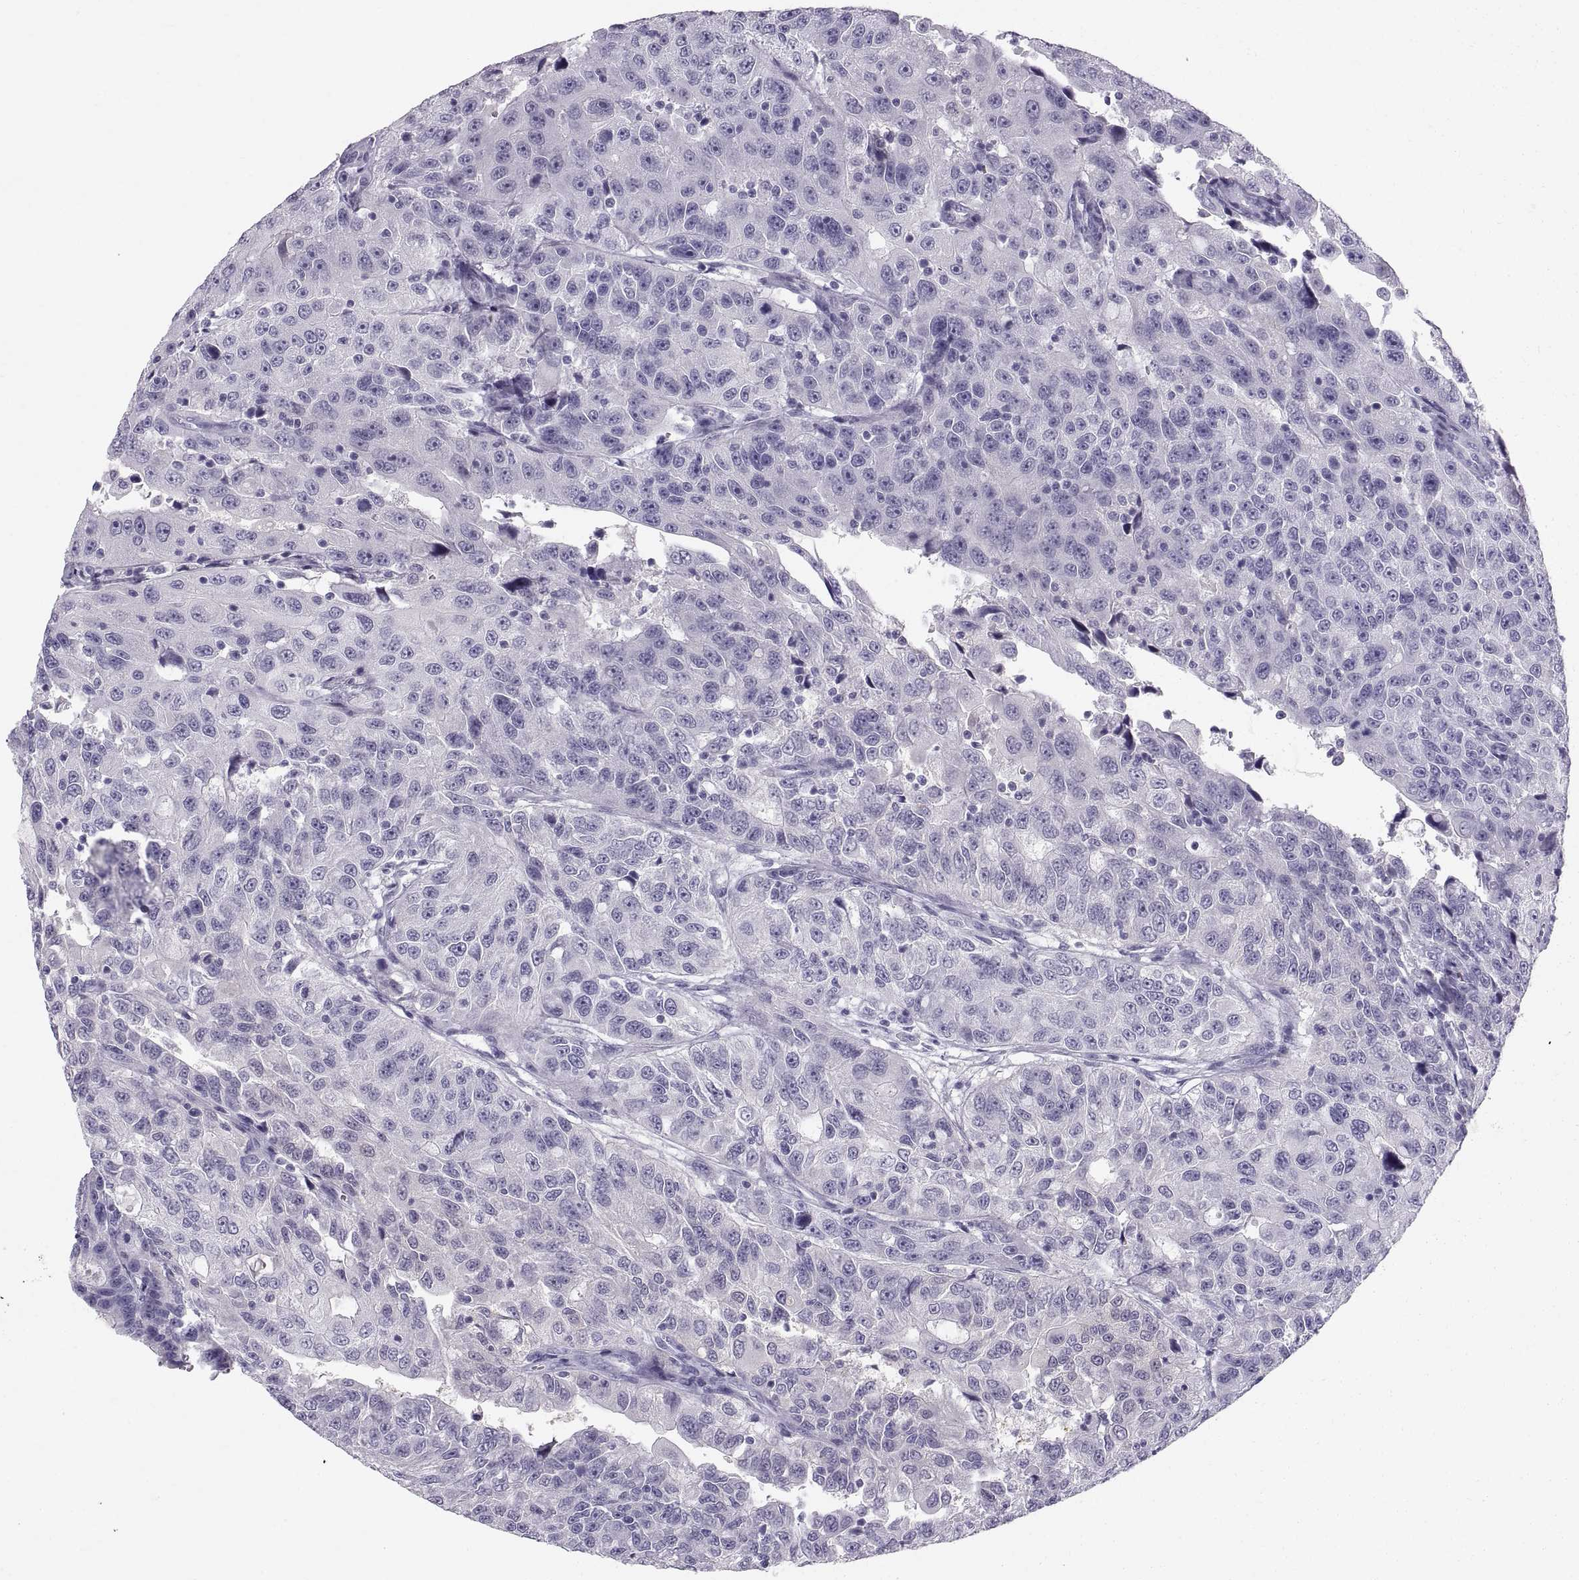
{"staining": {"intensity": "negative", "quantity": "none", "location": "none"}, "tissue": "urothelial cancer", "cell_type": "Tumor cells", "image_type": "cancer", "snomed": [{"axis": "morphology", "description": "Urothelial carcinoma, NOS"}, {"axis": "morphology", "description": "Urothelial carcinoma, High grade"}, {"axis": "topography", "description": "Urinary bladder"}], "caption": "Urothelial cancer was stained to show a protein in brown. There is no significant positivity in tumor cells.", "gene": "SLC22A6", "patient": {"sex": "female", "age": 73}}